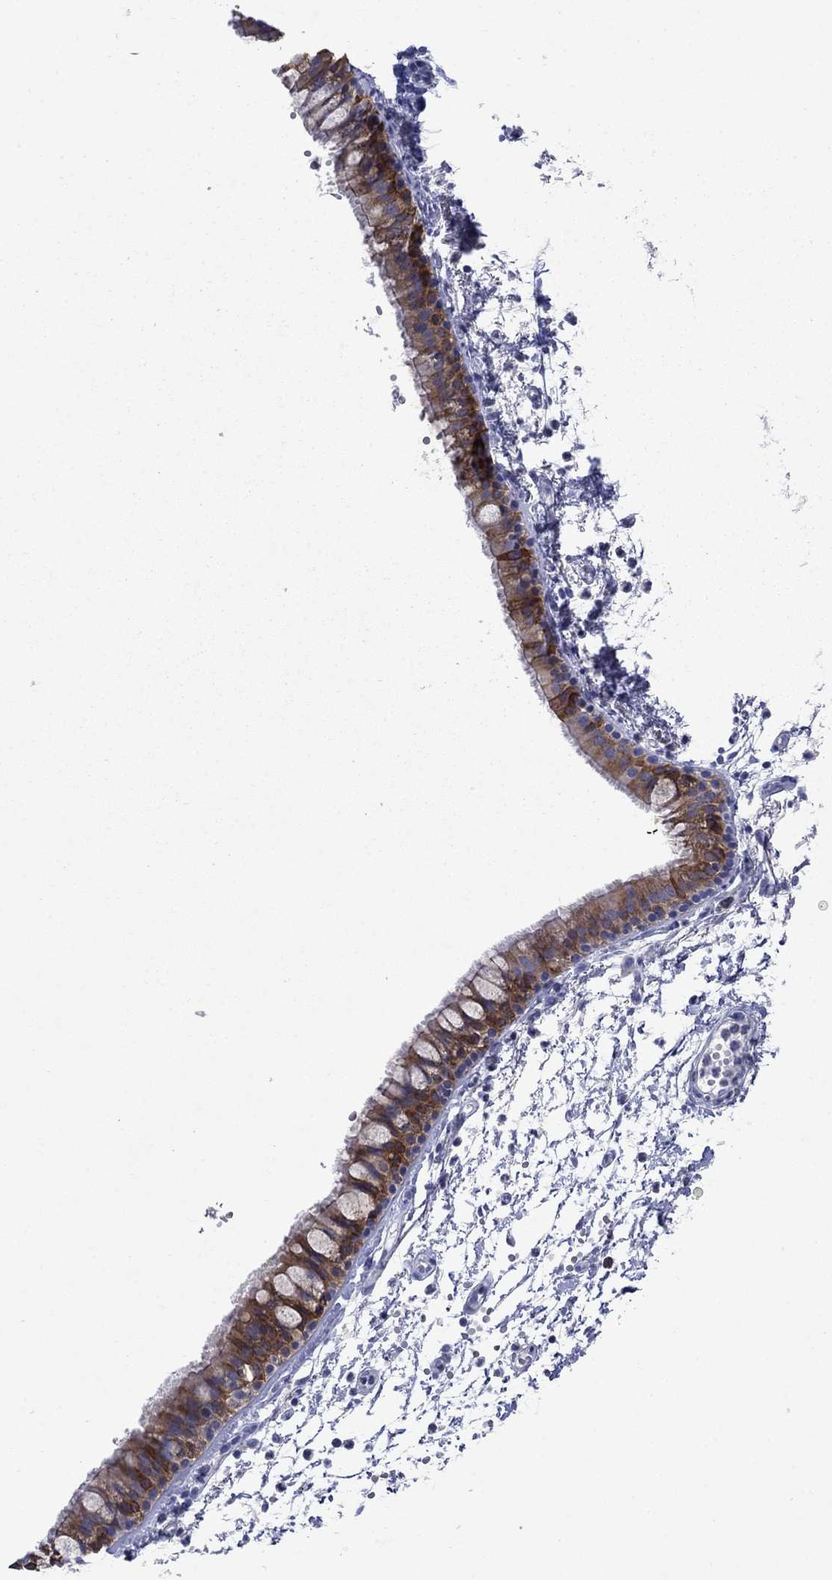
{"staining": {"intensity": "strong", "quantity": "<25%", "location": "cytoplasmic/membranous"}, "tissue": "bronchus", "cell_type": "Respiratory epithelial cells", "image_type": "normal", "snomed": [{"axis": "morphology", "description": "Normal tissue, NOS"}, {"axis": "topography", "description": "Cartilage tissue"}, {"axis": "topography", "description": "Bronchus"}], "caption": "Immunohistochemistry (IHC) image of benign bronchus: human bronchus stained using IHC exhibits medium levels of strong protein expression localized specifically in the cytoplasmic/membranous of respiratory epithelial cells, appearing as a cytoplasmic/membranous brown color.", "gene": "SULT2B1", "patient": {"sex": "male", "age": 66}}